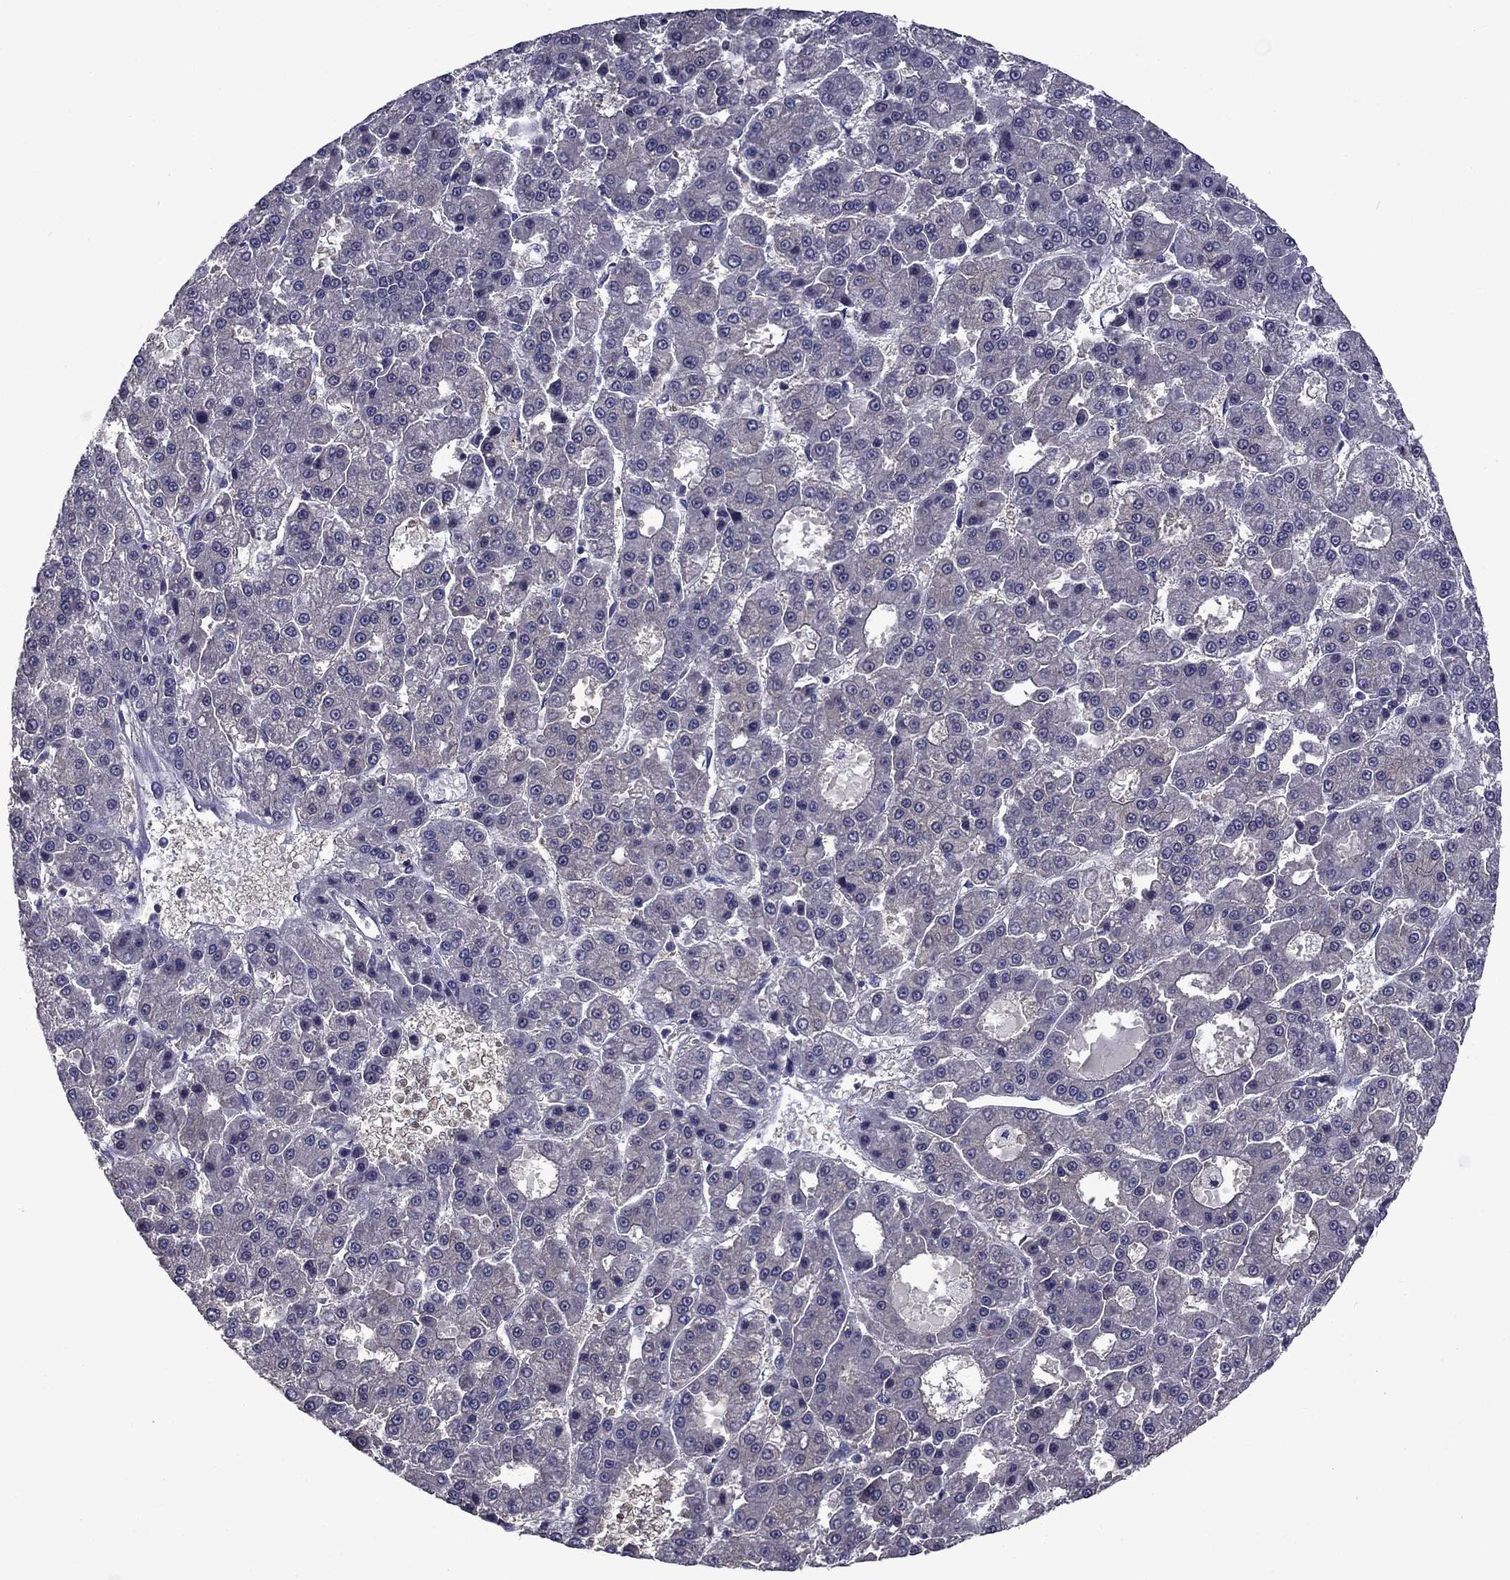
{"staining": {"intensity": "negative", "quantity": "none", "location": "none"}, "tissue": "liver cancer", "cell_type": "Tumor cells", "image_type": "cancer", "snomed": [{"axis": "morphology", "description": "Carcinoma, Hepatocellular, NOS"}, {"axis": "topography", "description": "Liver"}], "caption": "There is no significant positivity in tumor cells of hepatocellular carcinoma (liver).", "gene": "SNTA1", "patient": {"sex": "male", "age": 70}}